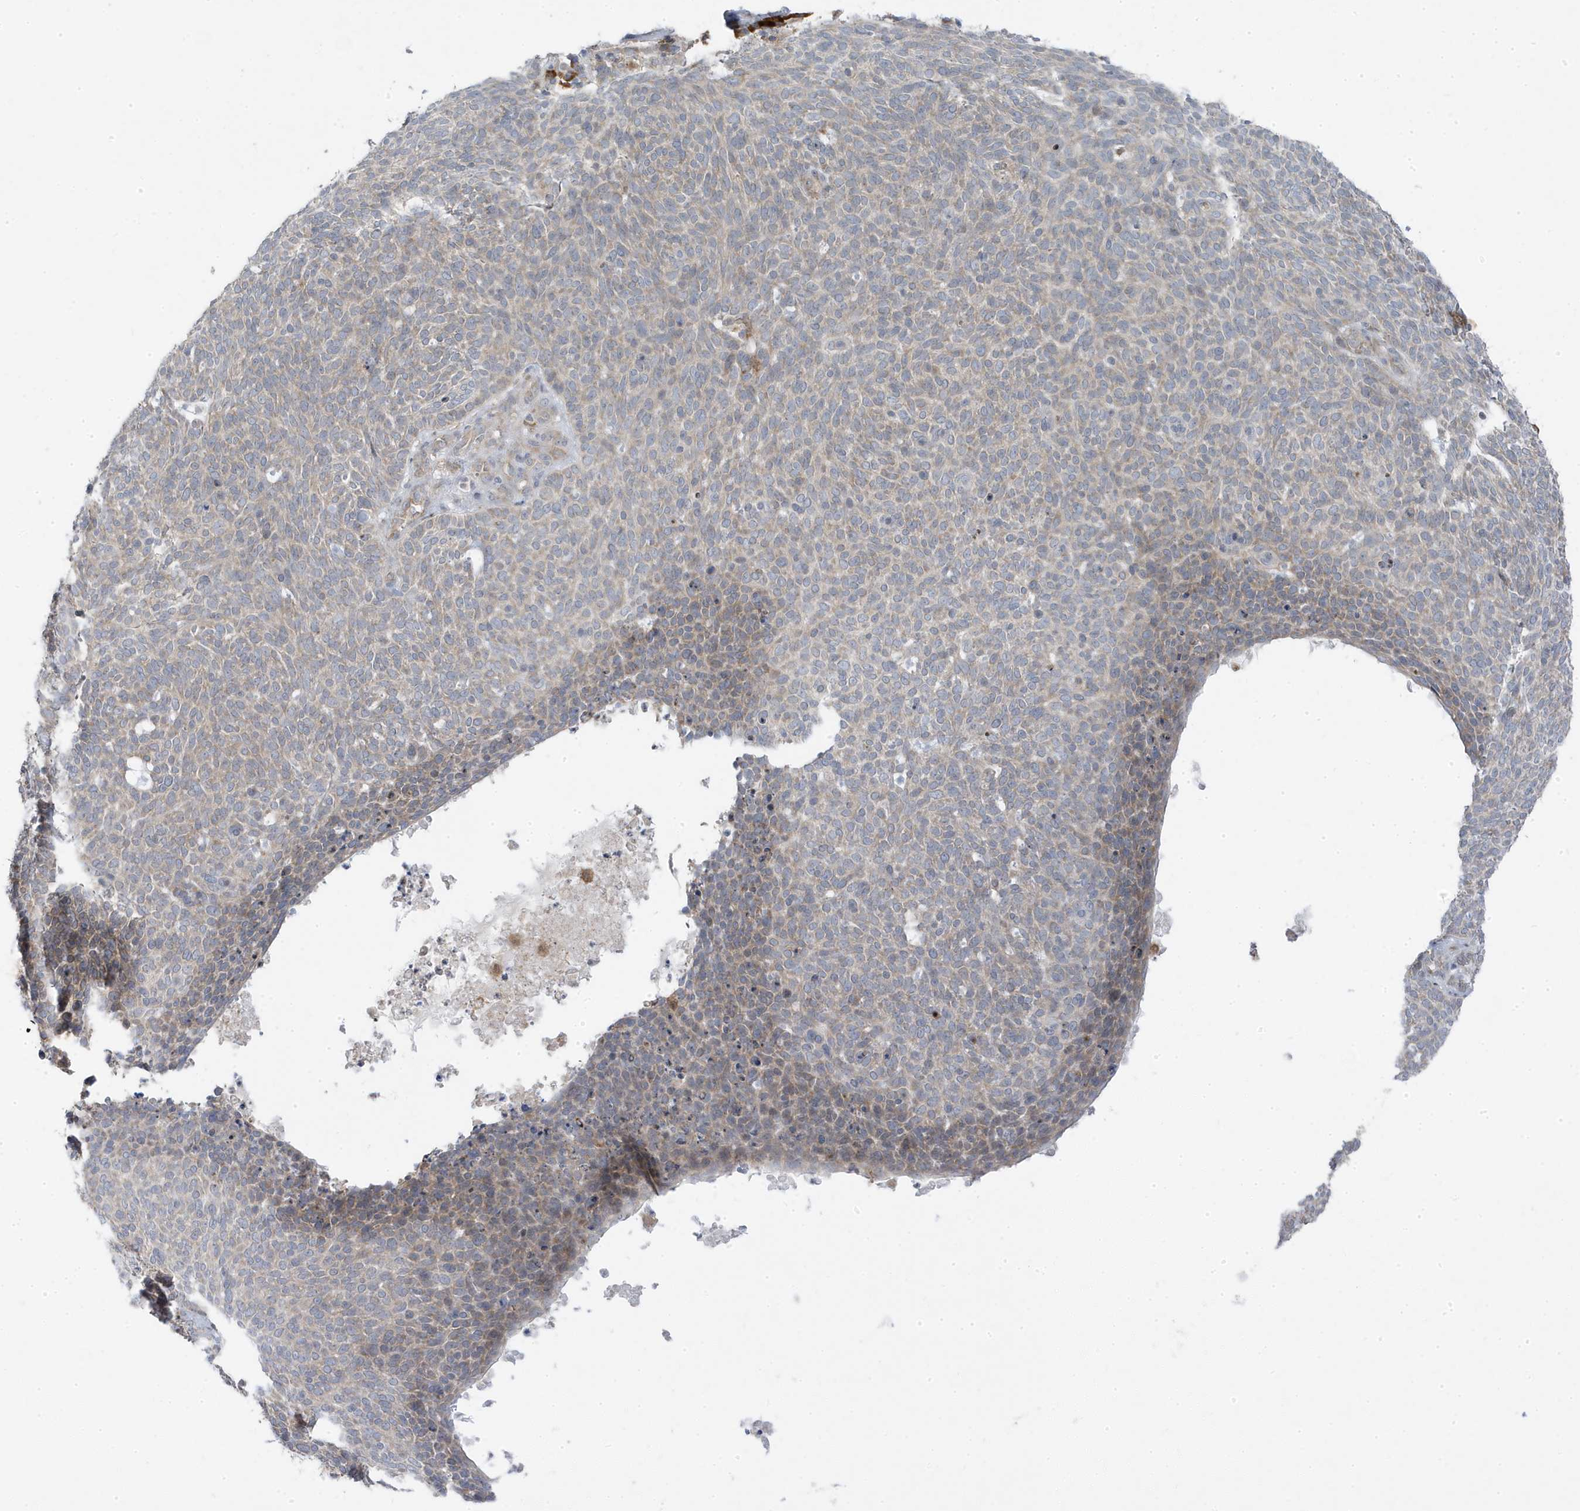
{"staining": {"intensity": "negative", "quantity": "none", "location": "none"}, "tissue": "skin cancer", "cell_type": "Tumor cells", "image_type": "cancer", "snomed": [{"axis": "morphology", "description": "Squamous cell carcinoma, NOS"}, {"axis": "topography", "description": "Skin"}], "caption": "Immunohistochemistry micrograph of squamous cell carcinoma (skin) stained for a protein (brown), which shows no expression in tumor cells.", "gene": "ZNF654", "patient": {"sex": "female", "age": 90}}